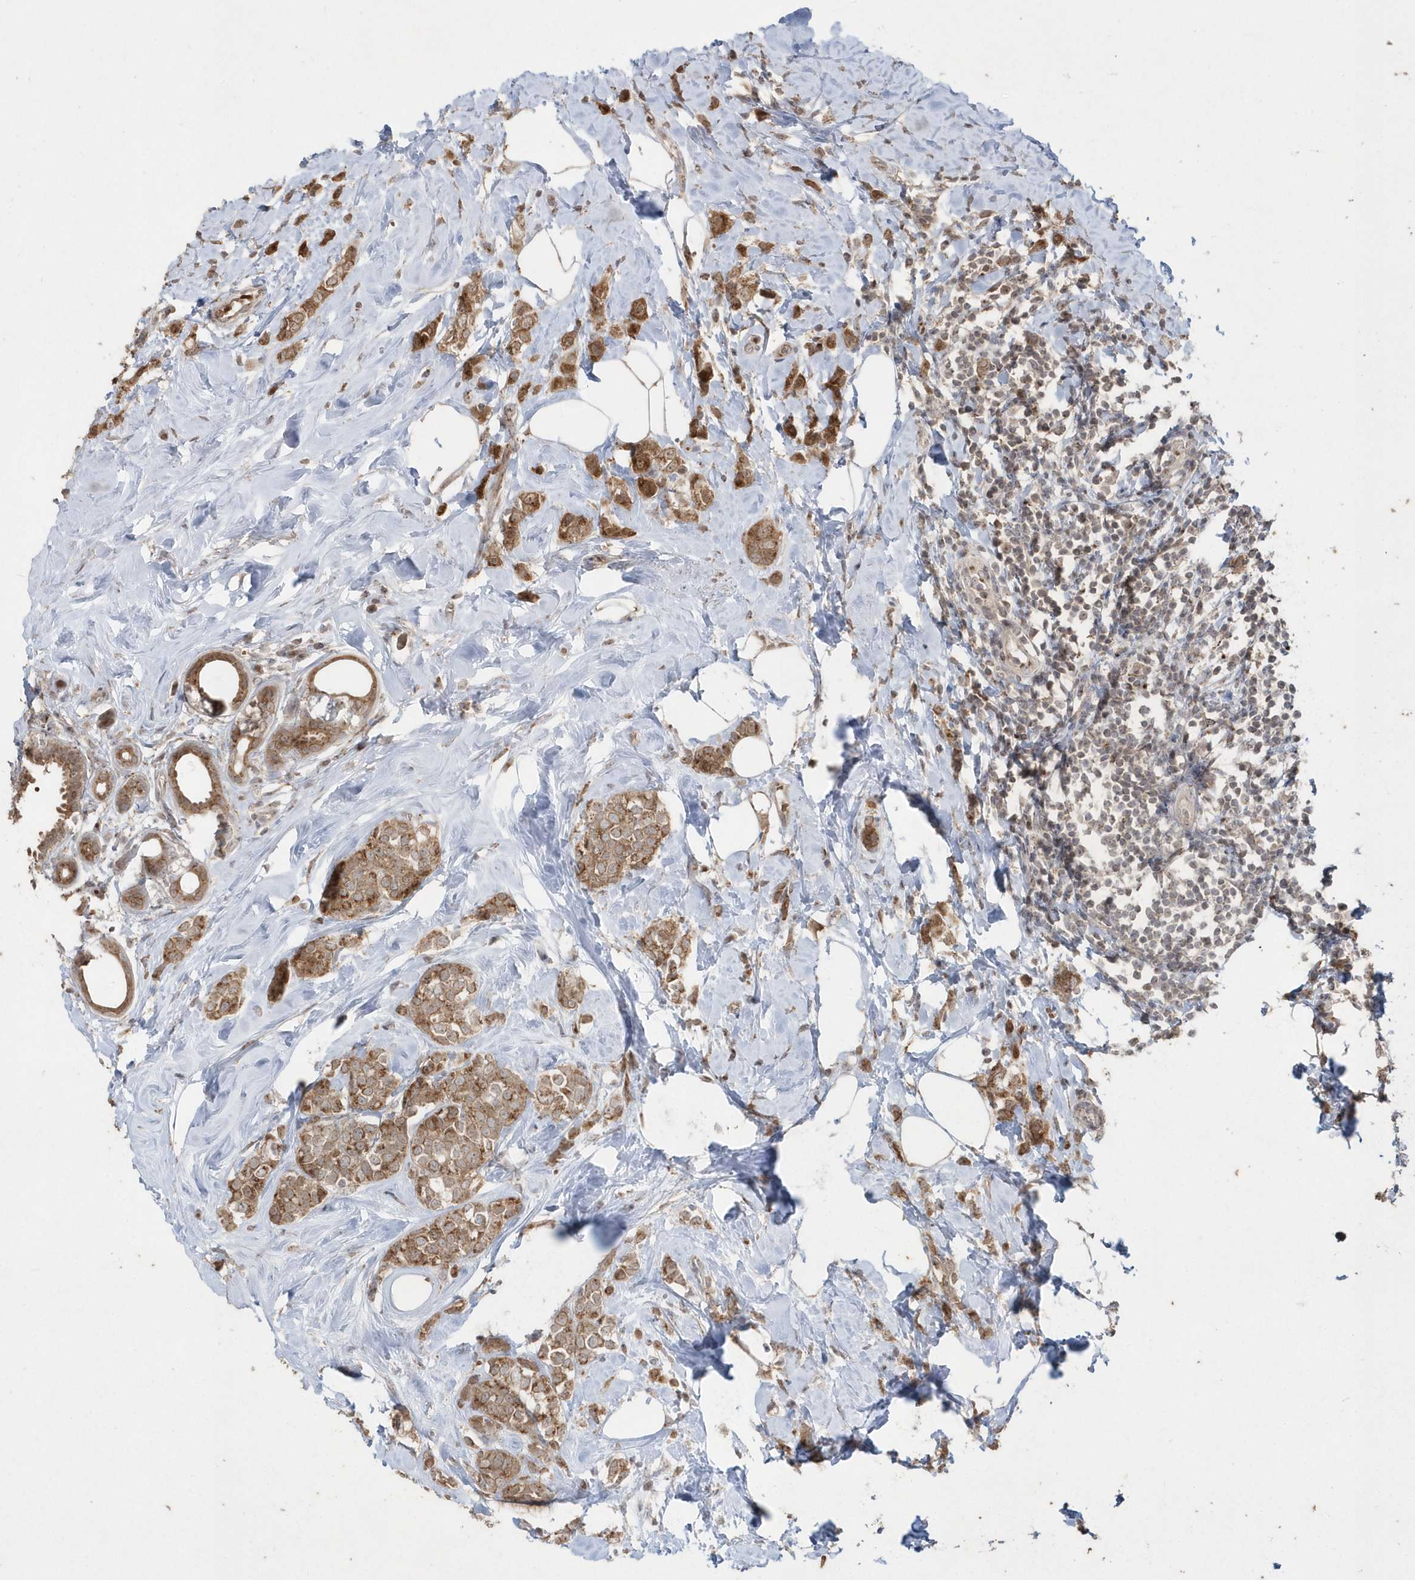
{"staining": {"intensity": "moderate", "quantity": ">75%", "location": "cytoplasmic/membranous"}, "tissue": "breast cancer", "cell_type": "Tumor cells", "image_type": "cancer", "snomed": [{"axis": "morphology", "description": "Lobular carcinoma"}, {"axis": "topography", "description": "Breast"}], "caption": "A histopathology image of breast cancer stained for a protein displays moderate cytoplasmic/membranous brown staining in tumor cells. The staining is performed using DAB (3,3'-diaminobenzidine) brown chromogen to label protein expression. The nuclei are counter-stained blue using hematoxylin.", "gene": "GEMIN6", "patient": {"sex": "female", "age": 47}}